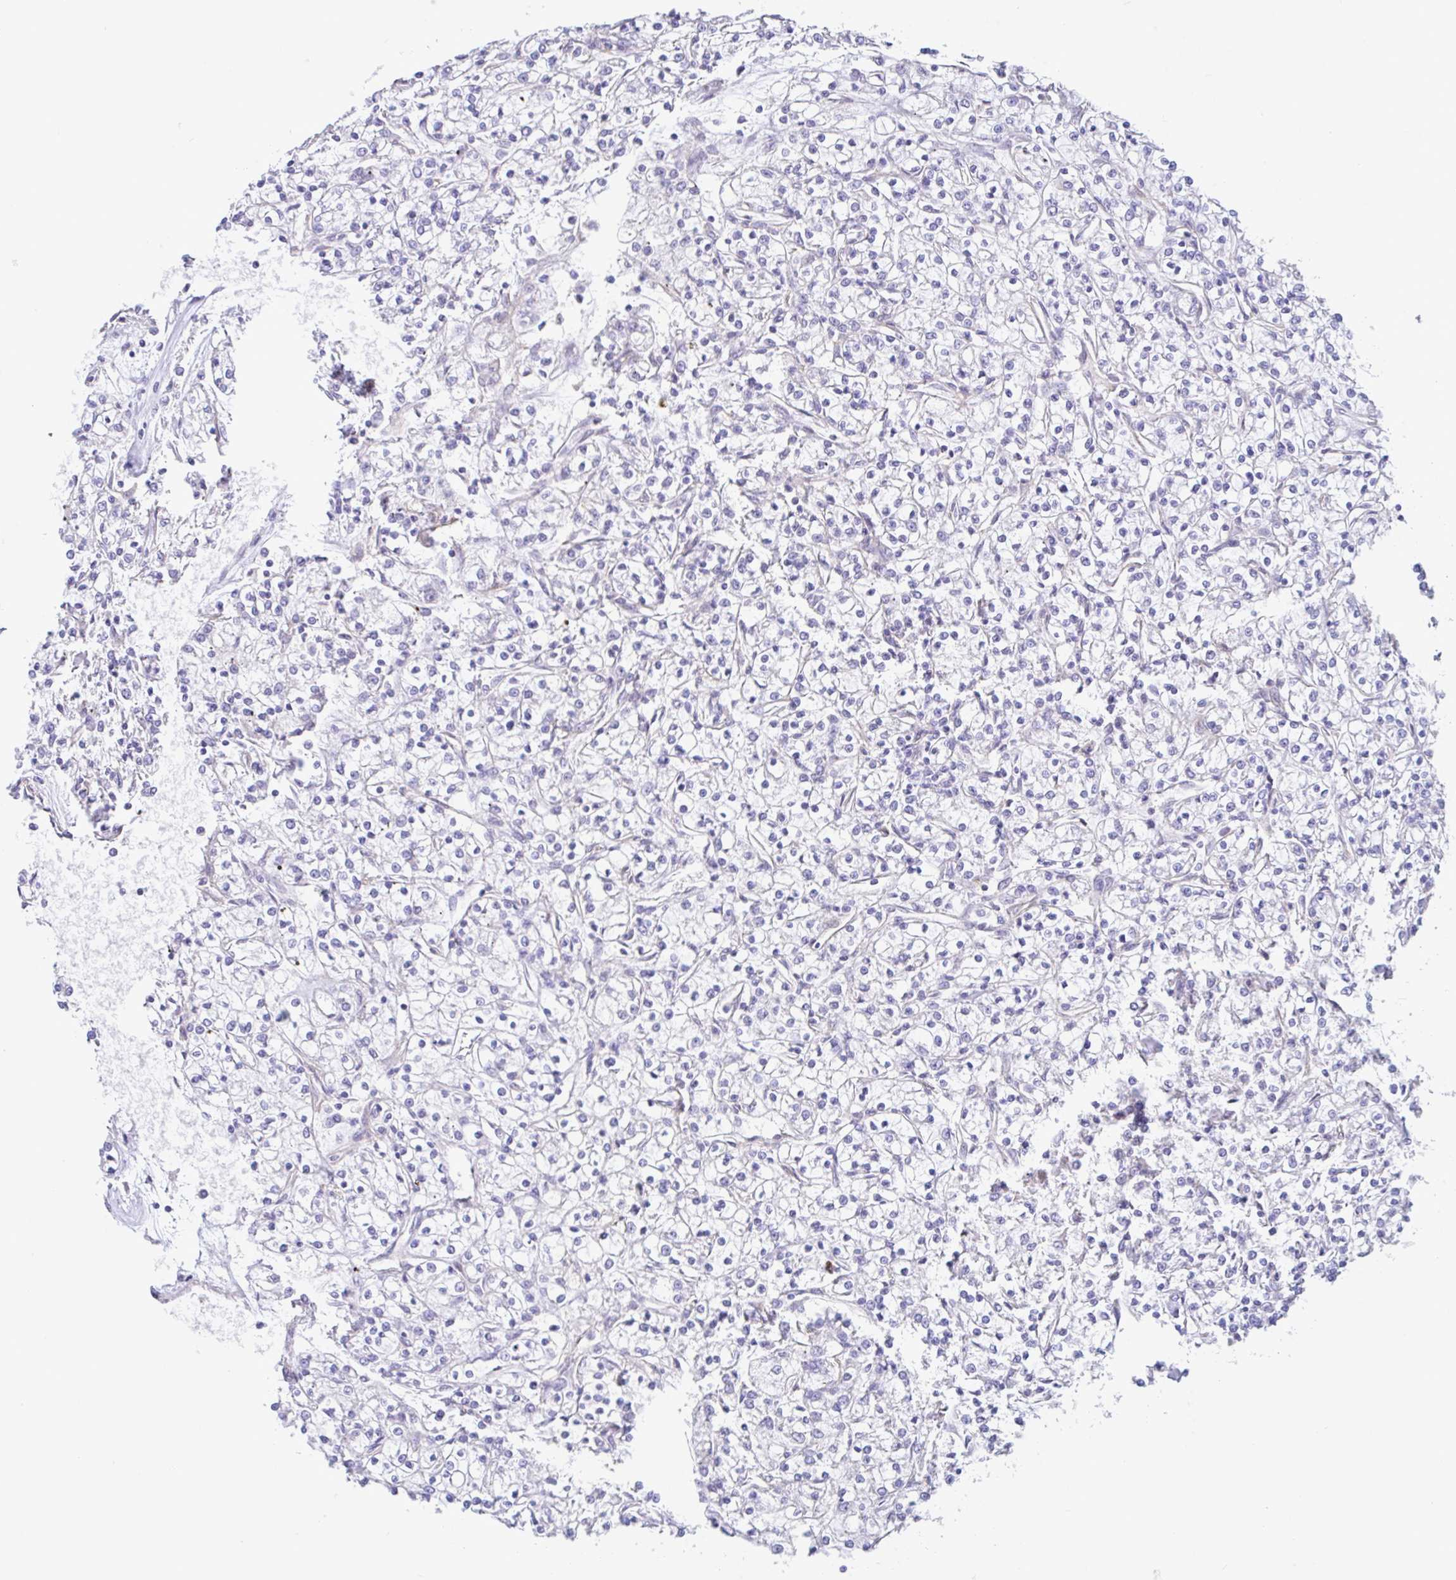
{"staining": {"intensity": "negative", "quantity": "none", "location": "none"}, "tissue": "renal cancer", "cell_type": "Tumor cells", "image_type": "cancer", "snomed": [{"axis": "morphology", "description": "Adenocarcinoma, NOS"}, {"axis": "topography", "description": "Kidney"}], "caption": "Immunohistochemistry (IHC) photomicrograph of human renal adenocarcinoma stained for a protein (brown), which shows no staining in tumor cells.", "gene": "PLCD4", "patient": {"sex": "female", "age": 59}}